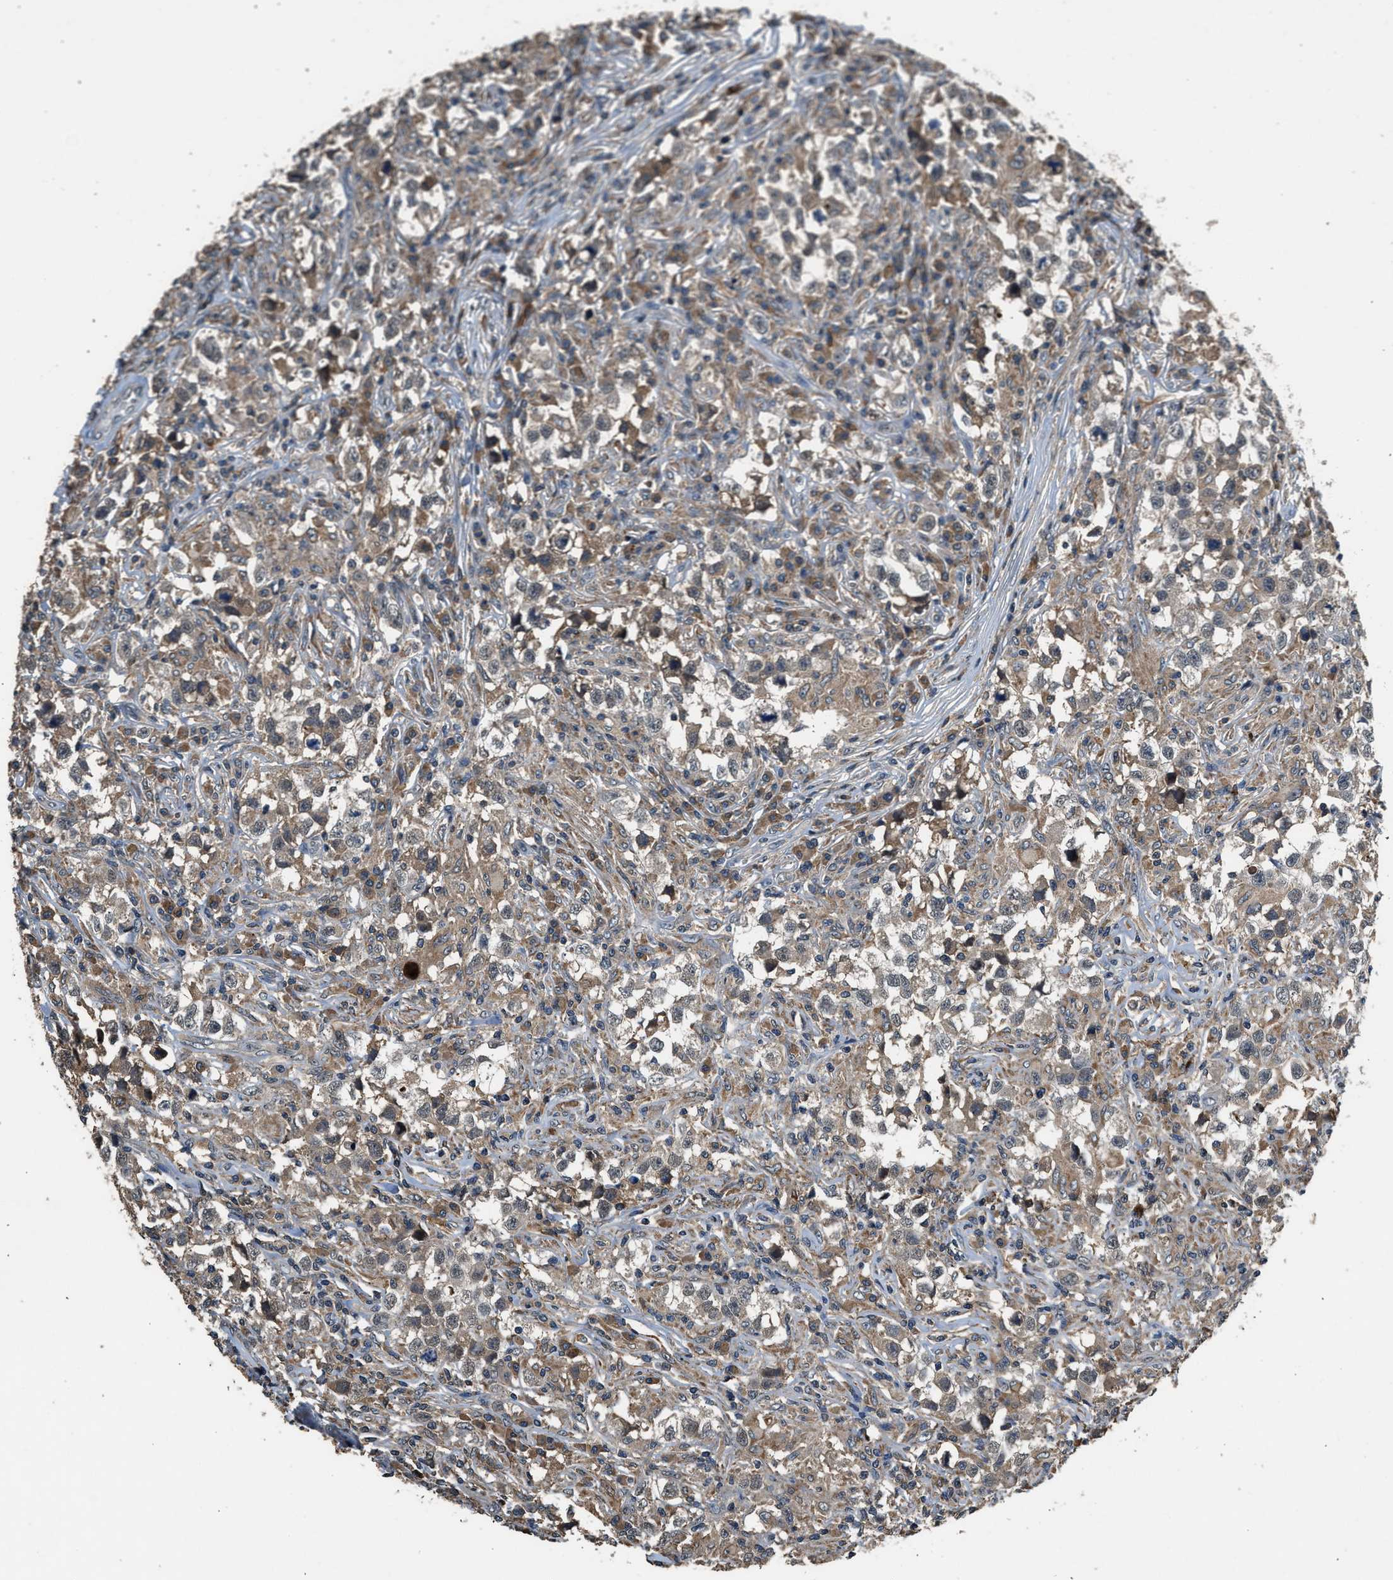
{"staining": {"intensity": "moderate", "quantity": "25%-75%", "location": "cytoplasmic/membranous"}, "tissue": "testis cancer", "cell_type": "Tumor cells", "image_type": "cancer", "snomed": [{"axis": "morphology", "description": "Carcinoma, Embryonal, NOS"}, {"axis": "topography", "description": "Testis"}], "caption": "Protein expression analysis of testis cancer (embryonal carcinoma) shows moderate cytoplasmic/membranous staining in about 25%-75% of tumor cells.", "gene": "SLC15A4", "patient": {"sex": "male", "age": 21}}